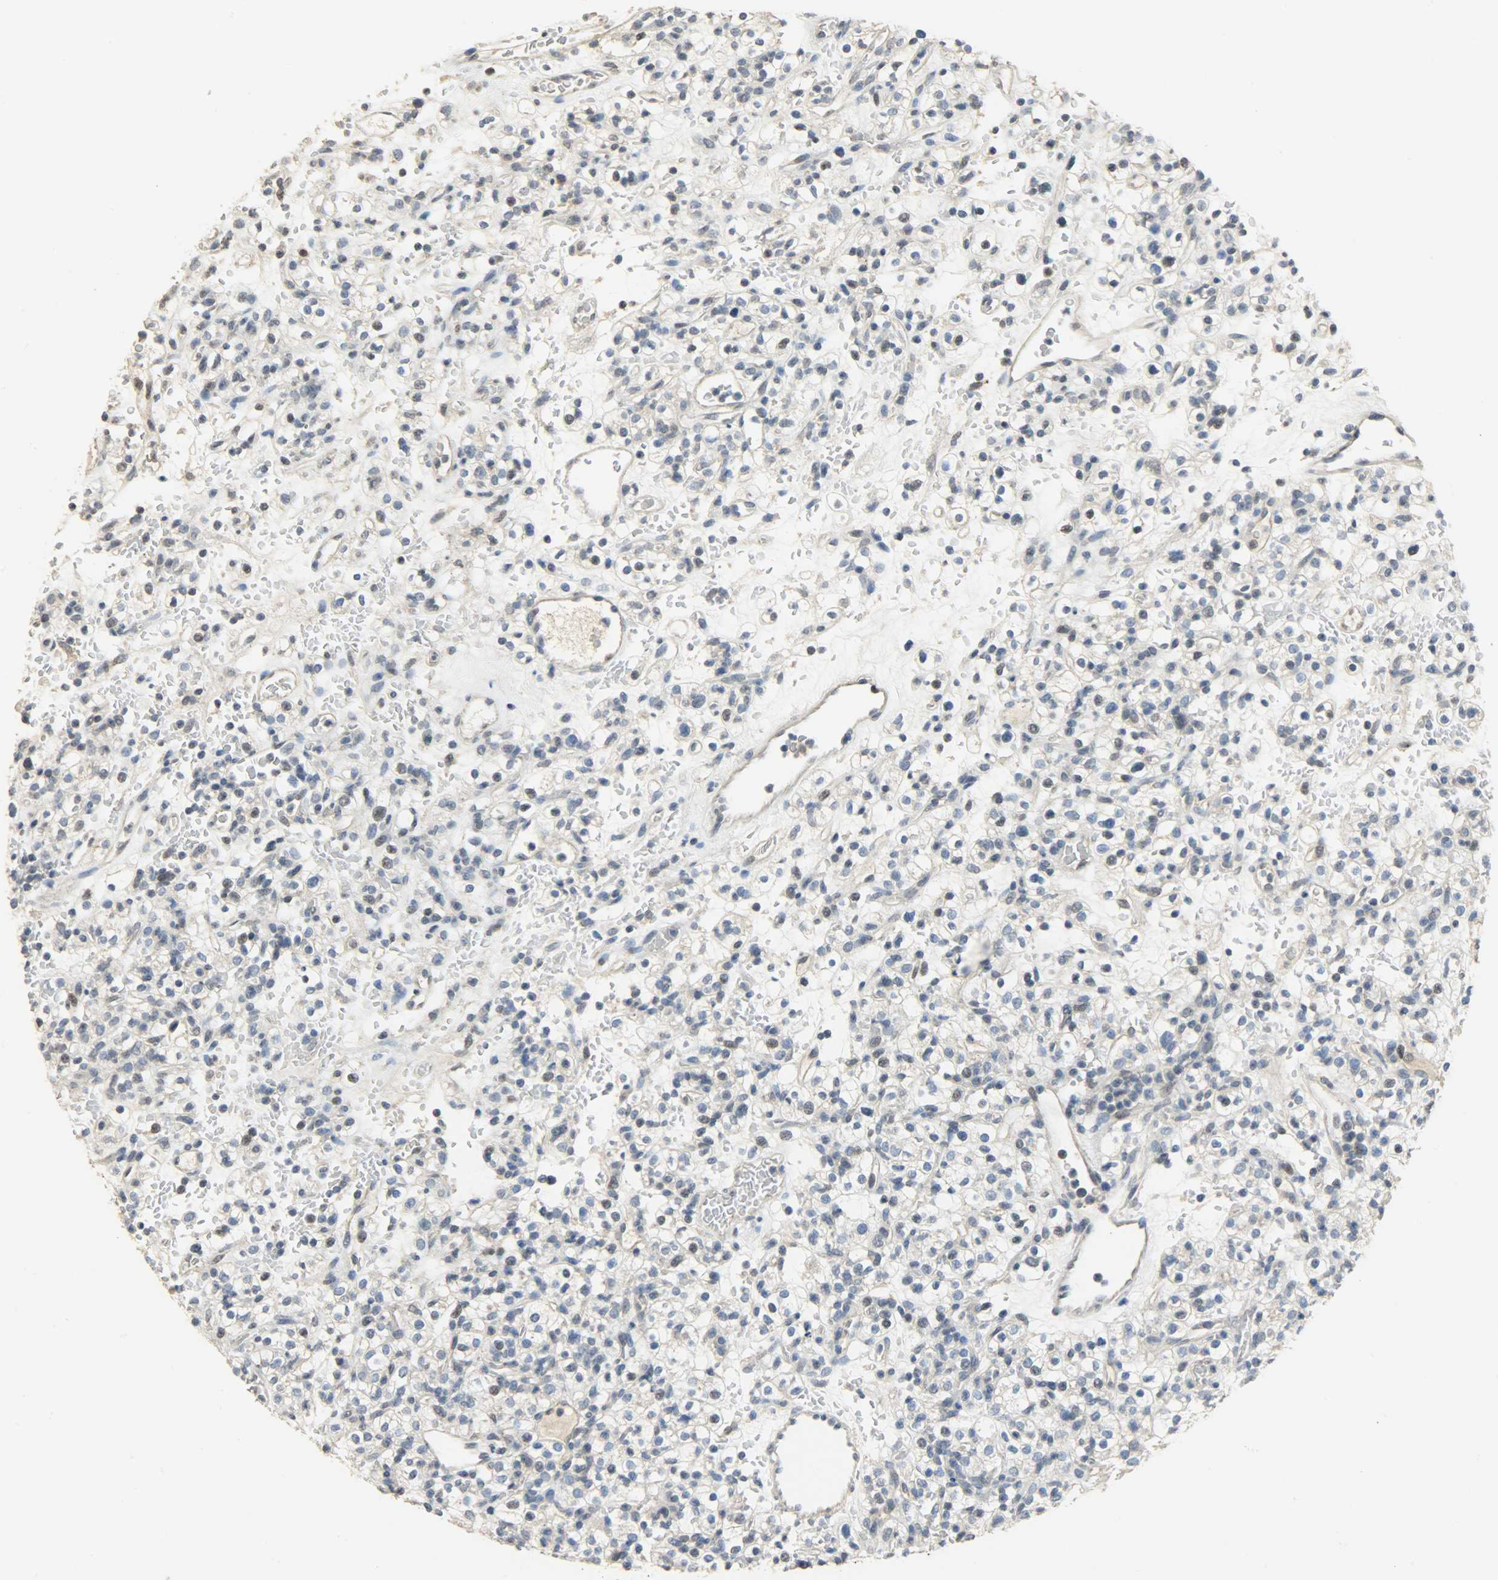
{"staining": {"intensity": "weak", "quantity": "<25%", "location": "nuclear"}, "tissue": "renal cancer", "cell_type": "Tumor cells", "image_type": "cancer", "snomed": [{"axis": "morphology", "description": "Normal tissue, NOS"}, {"axis": "morphology", "description": "Adenocarcinoma, NOS"}, {"axis": "topography", "description": "Kidney"}], "caption": "The photomicrograph exhibits no significant expression in tumor cells of renal cancer.", "gene": "DNAJB6", "patient": {"sex": "female", "age": 72}}